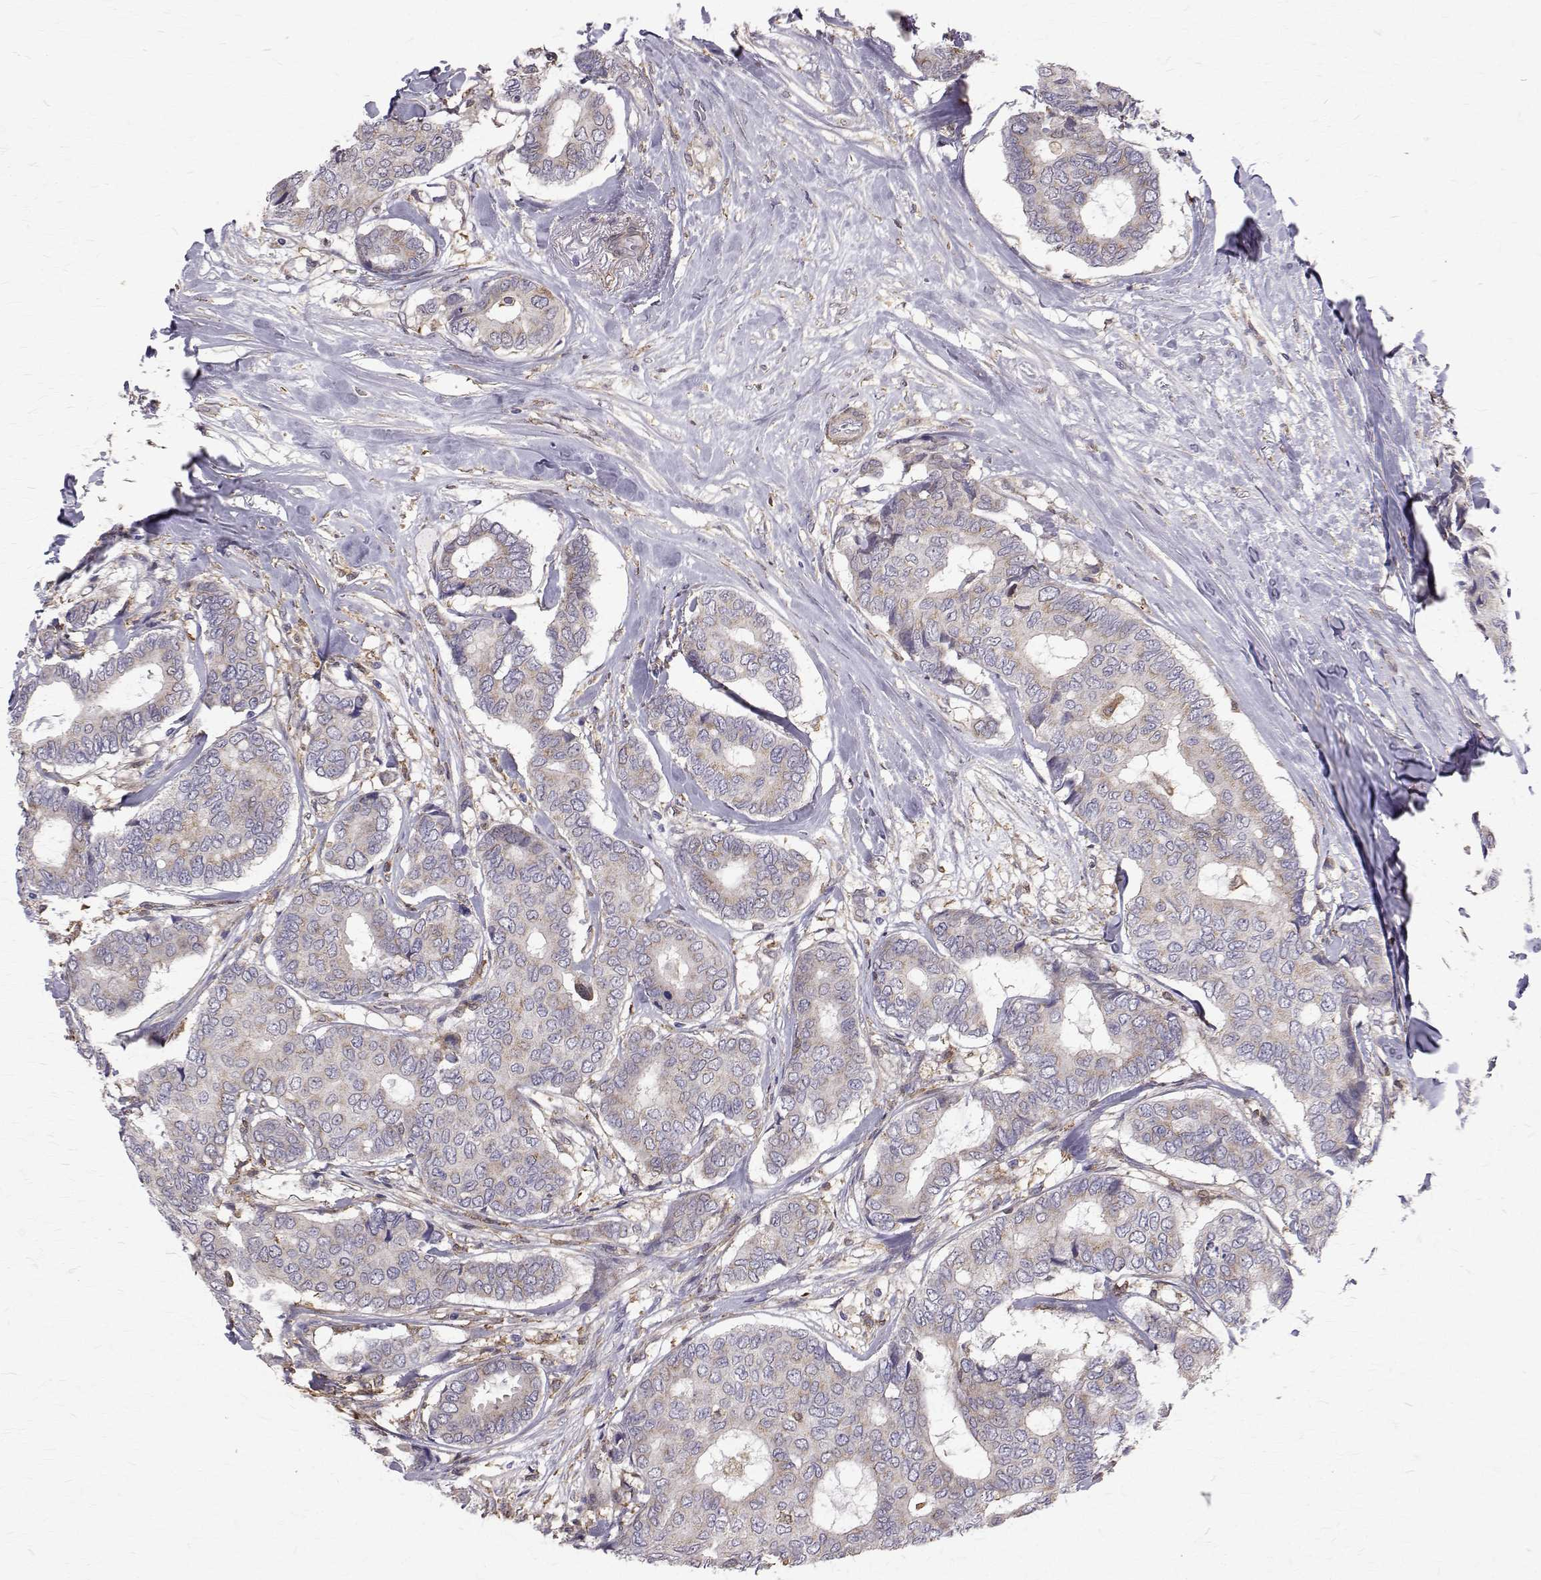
{"staining": {"intensity": "weak", "quantity": "<25%", "location": "cytoplasmic/membranous"}, "tissue": "breast cancer", "cell_type": "Tumor cells", "image_type": "cancer", "snomed": [{"axis": "morphology", "description": "Duct carcinoma"}, {"axis": "topography", "description": "Breast"}], "caption": "Protein analysis of breast cancer exhibits no significant staining in tumor cells.", "gene": "CCDC89", "patient": {"sex": "female", "age": 75}}